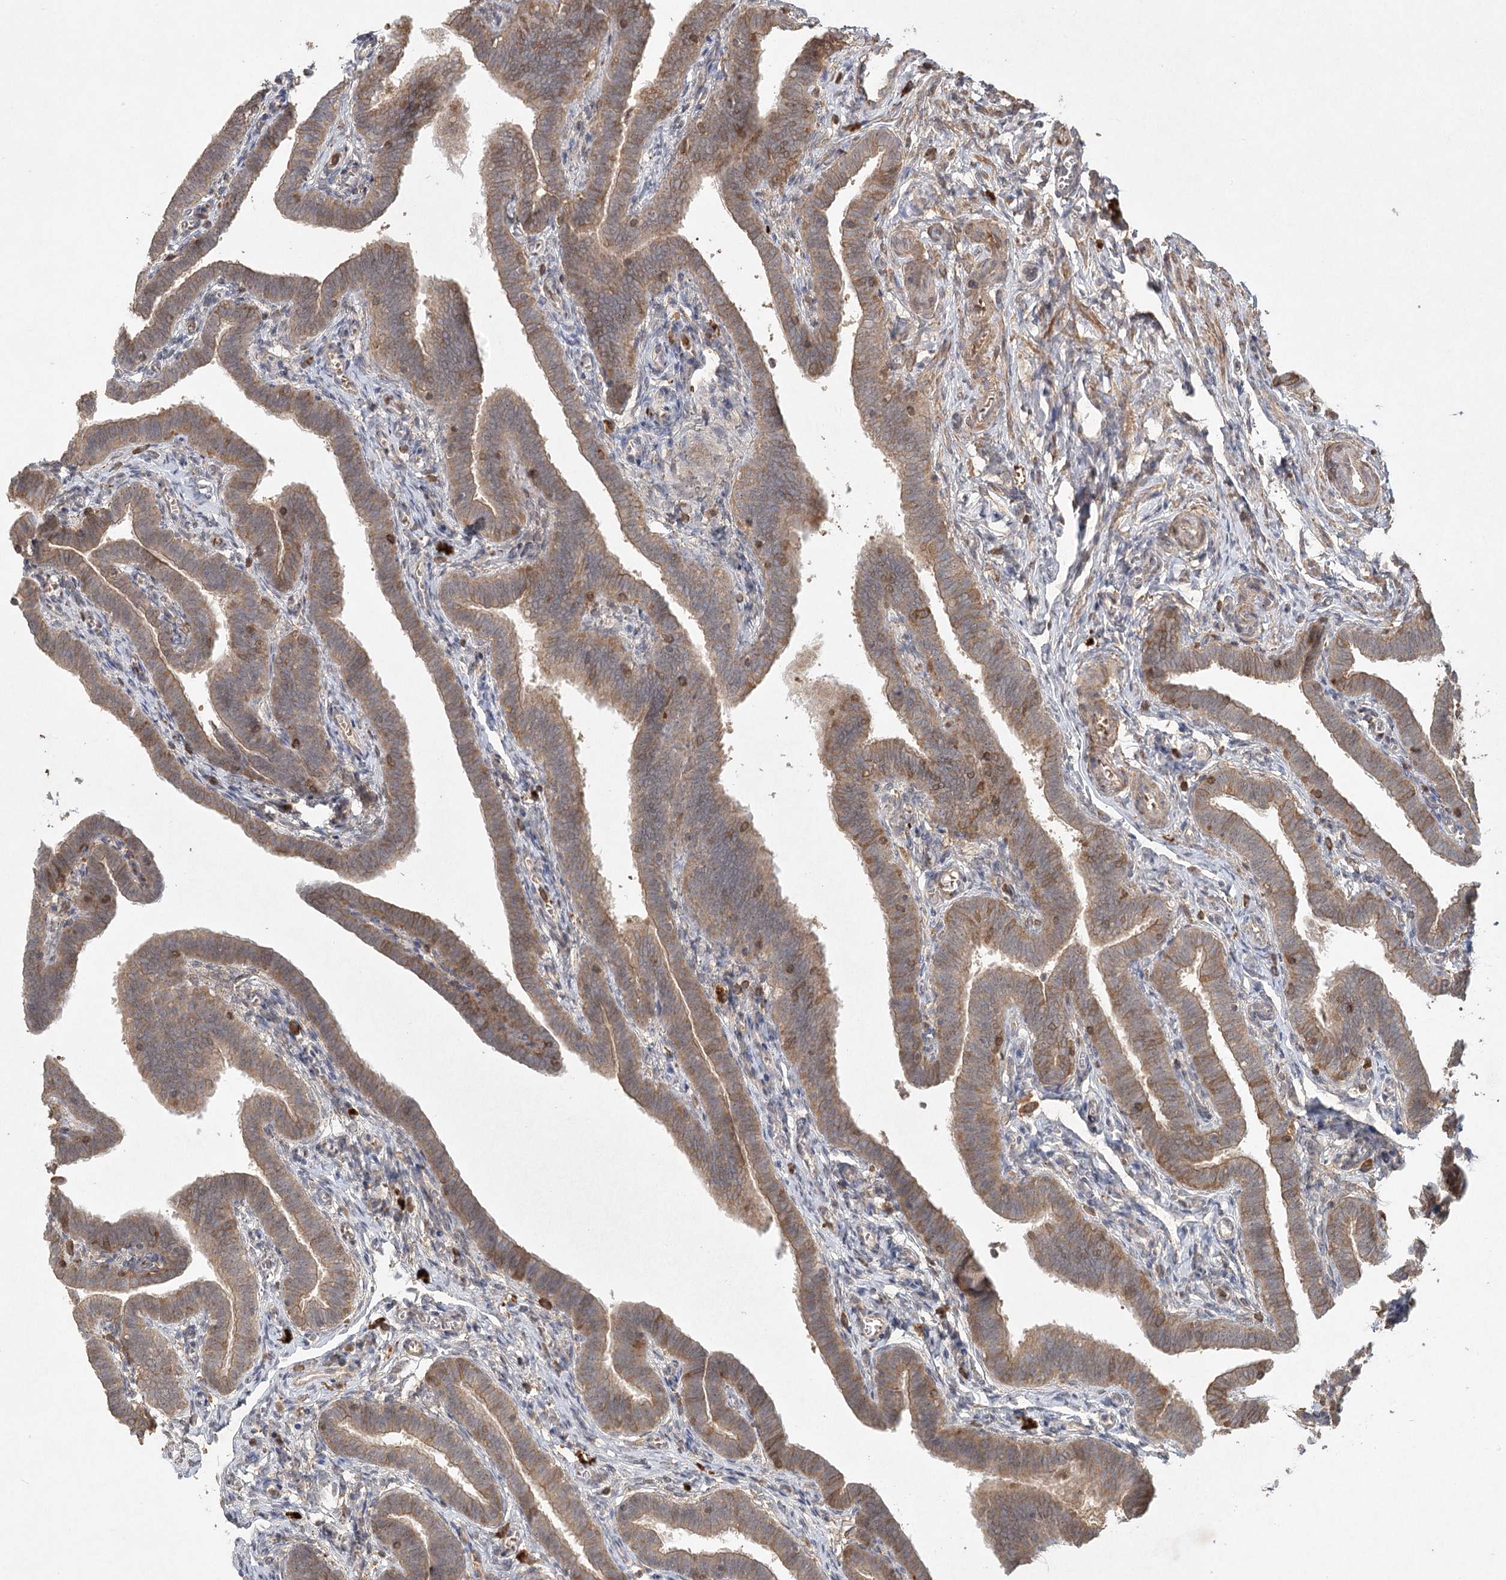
{"staining": {"intensity": "weak", "quantity": "25%-75%", "location": "cytoplasmic/membranous"}, "tissue": "fallopian tube", "cell_type": "Glandular cells", "image_type": "normal", "snomed": [{"axis": "morphology", "description": "Normal tissue, NOS"}, {"axis": "topography", "description": "Fallopian tube"}], "caption": "Benign fallopian tube was stained to show a protein in brown. There is low levels of weak cytoplasmic/membranous staining in approximately 25%-75% of glandular cells.", "gene": "ARL13A", "patient": {"sex": "female", "age": 36}}